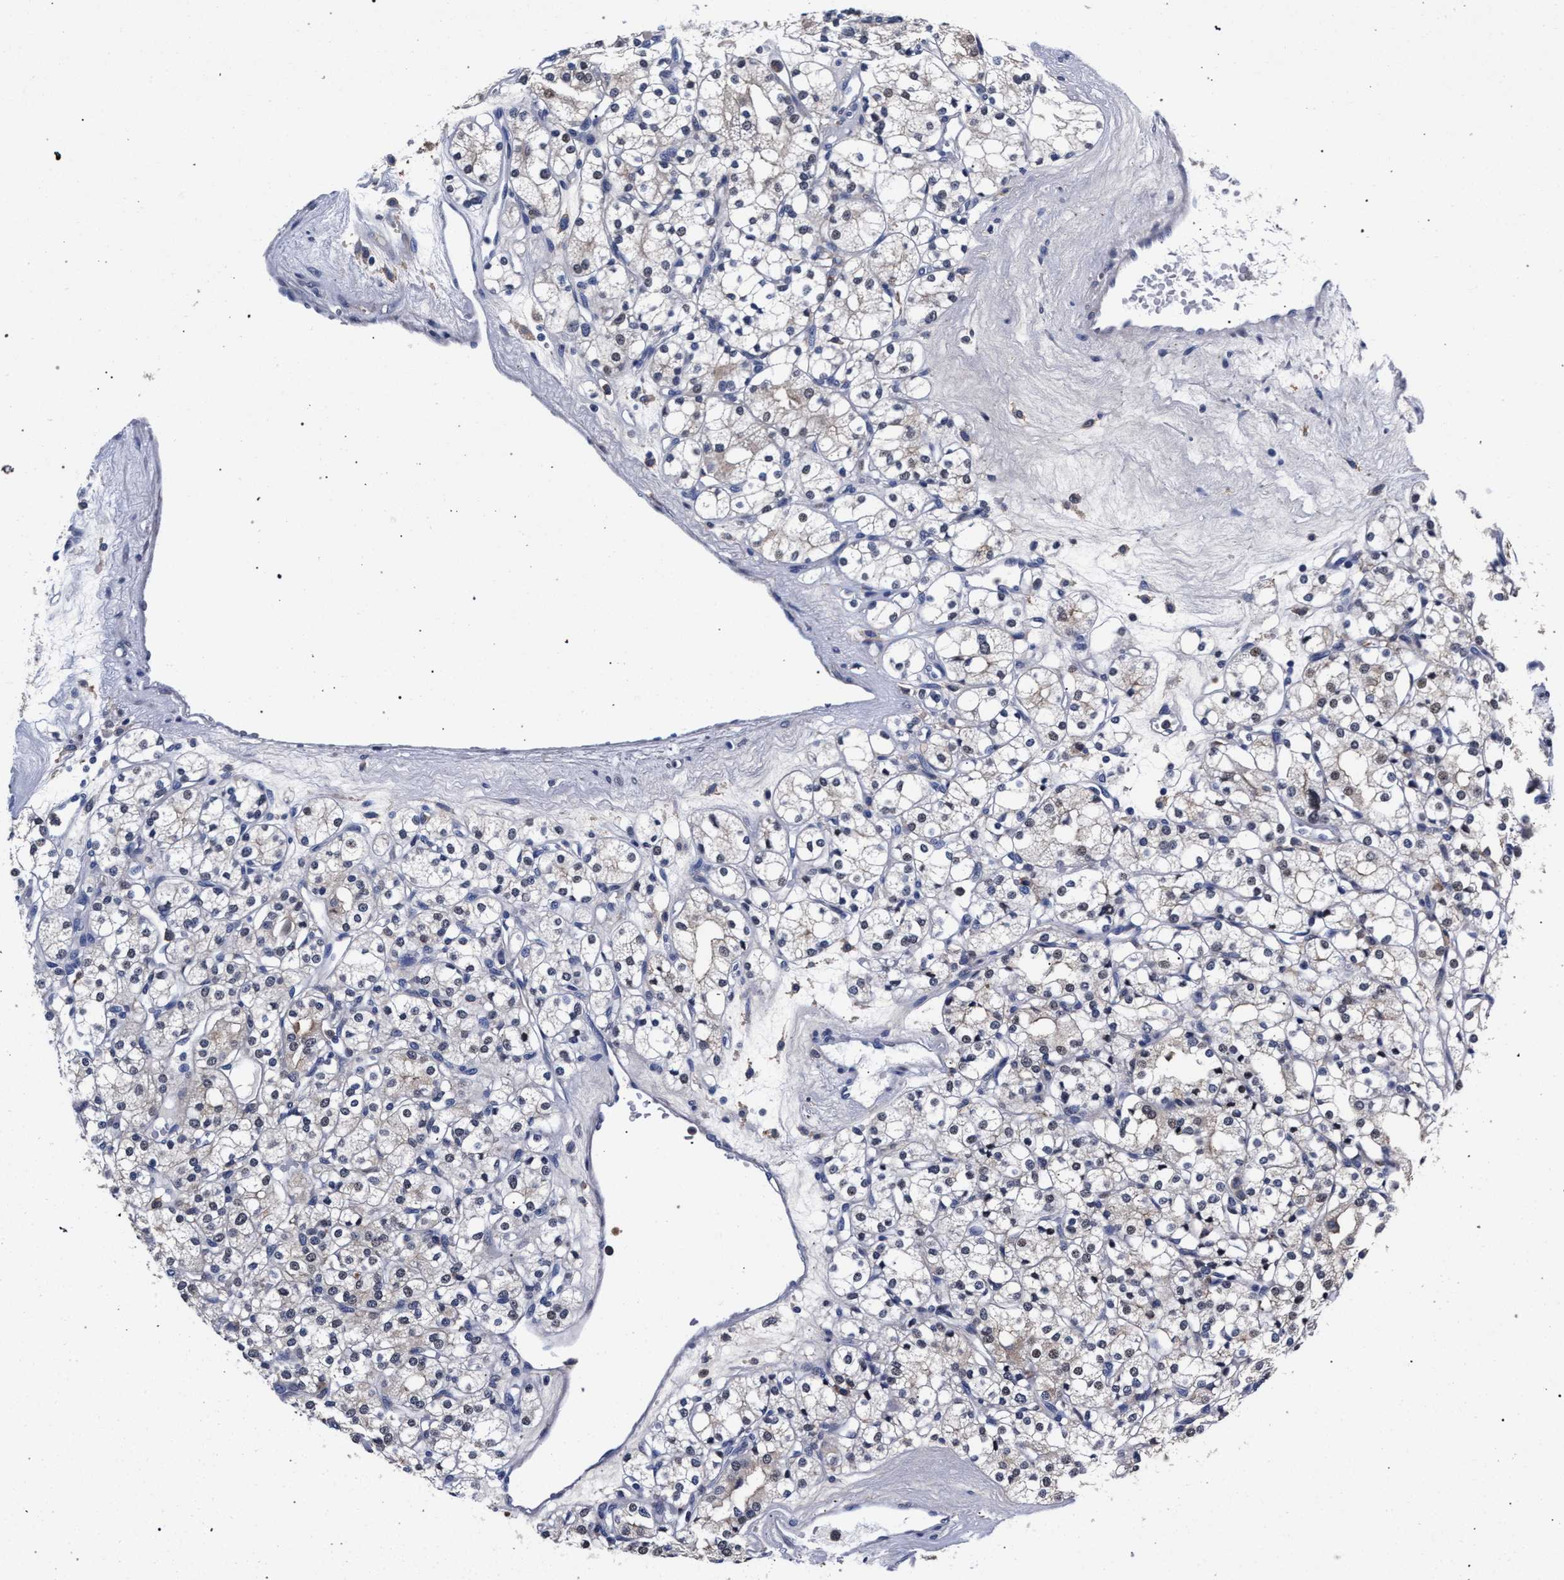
{"staining": {"intensity": "negative", "quantity": "none", "location": "none"}, "tissue": "renal cancer", "cell_type": "Tumor cells", "image_type": "cancer", "snomed": [{"axis": "morphology", "description": "Adenocarcinoma, NOS"}, {"axis": "topography", "description": "Kidney"}], "caption": "Human adenocarcinoma (renal) stained for a protein using immunohistochemistry shows no expression in tumor cells.", "gene": "ZNF462", "patient": {"sex": "male", "age": 77}}